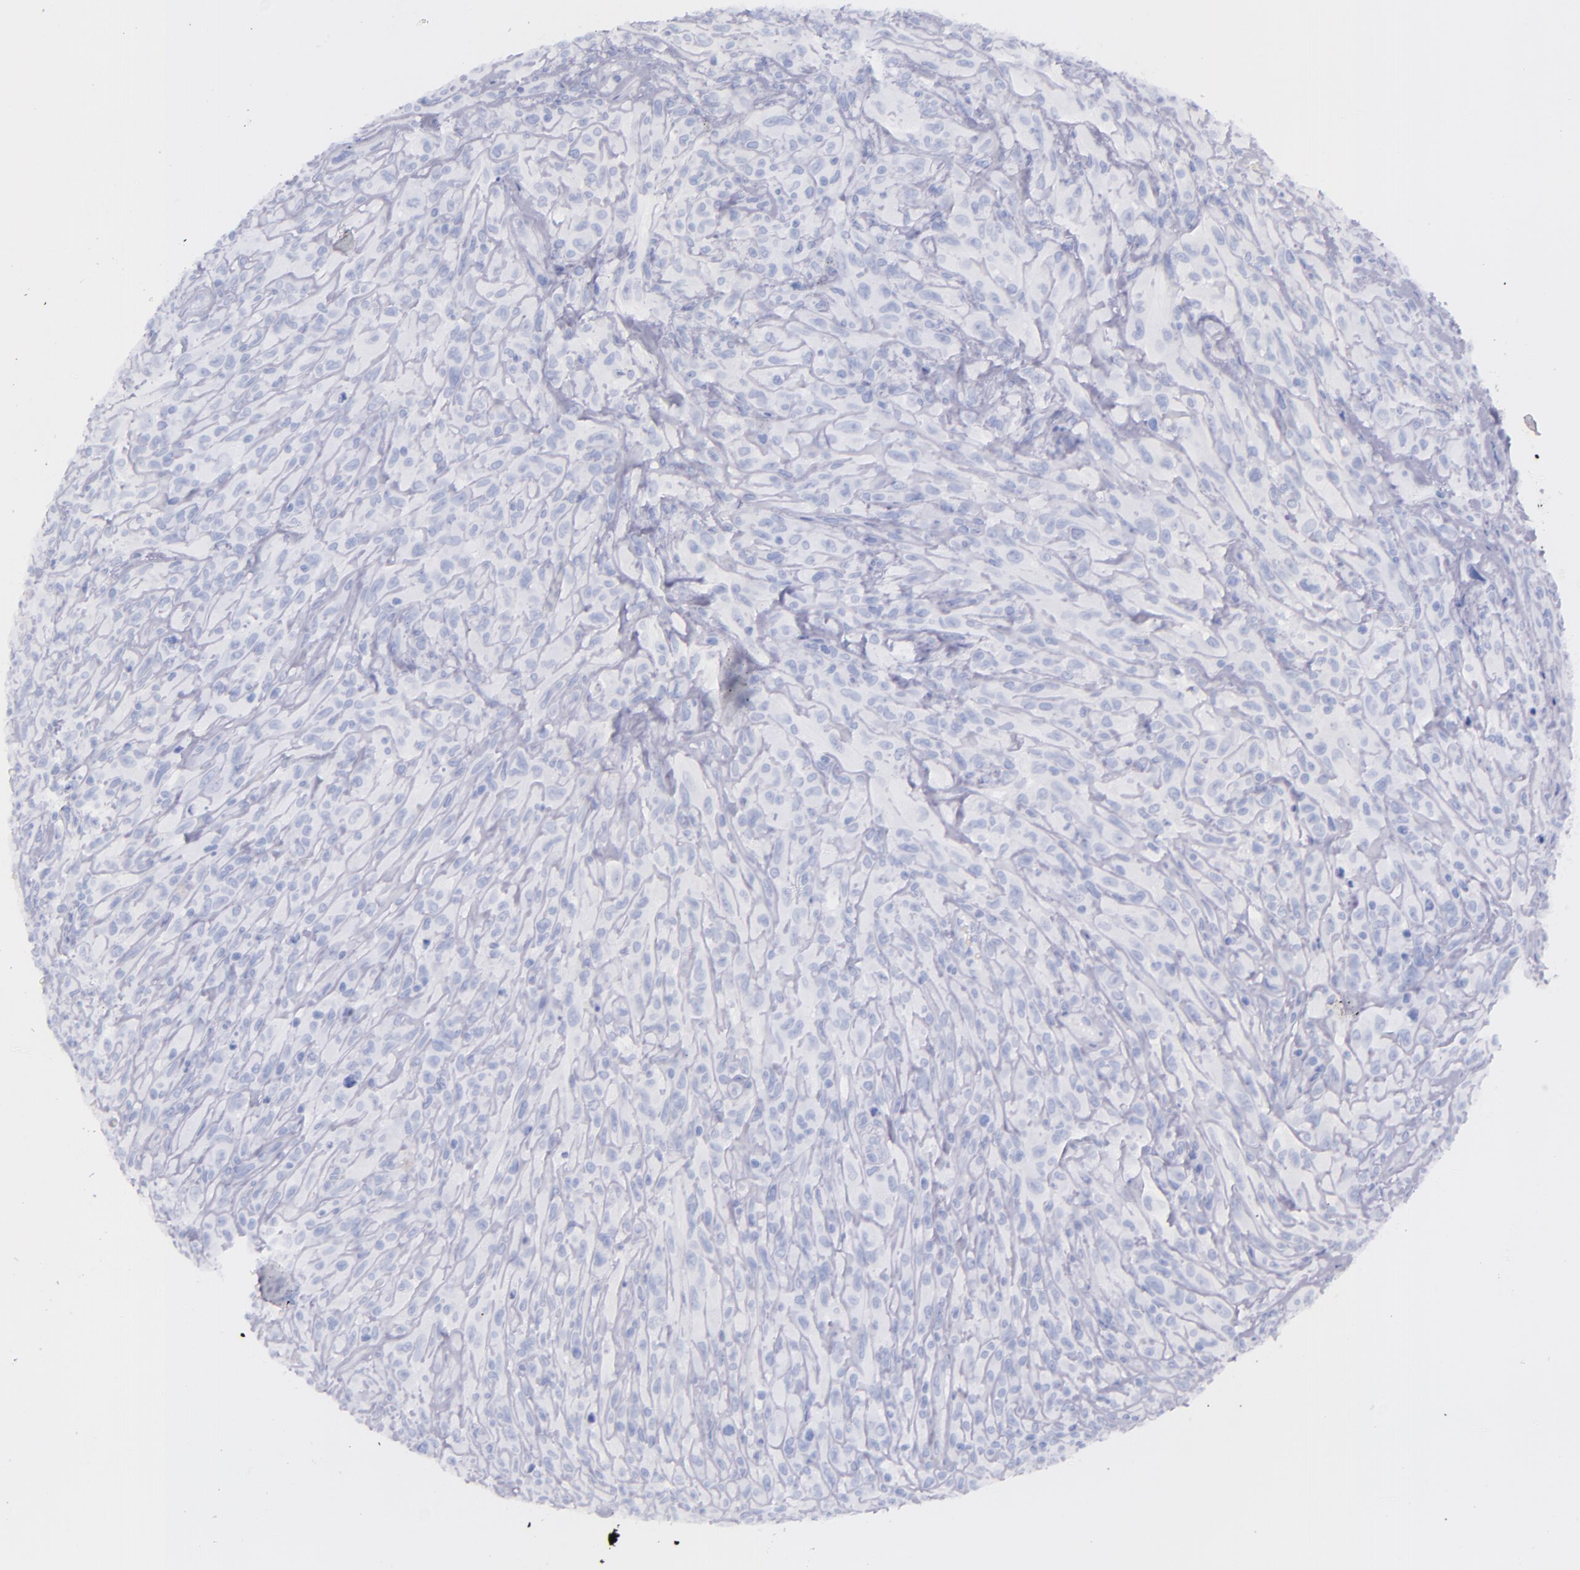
{"staining": {"intensity": "negative", "quantity": "none", "location": "none"}, "tissue": "glioma", "cell_type": "Tumor cells", "image_type": "cancer", "snomed": [{"axis": "morphology", "description": "Glioma, malignant, High grade"}, {"axis": "topography", "description": "Brain"}], "caption": "Immunohistochemistry image of neoplastic tissue: human malignant high-grade glioma stained with DAB (3,3'-diaminobenzidine) displays no significant protein positivity in tumor cells.", "gene": "SFTPA2", "patient": {"sex": "male", "age": 48}}